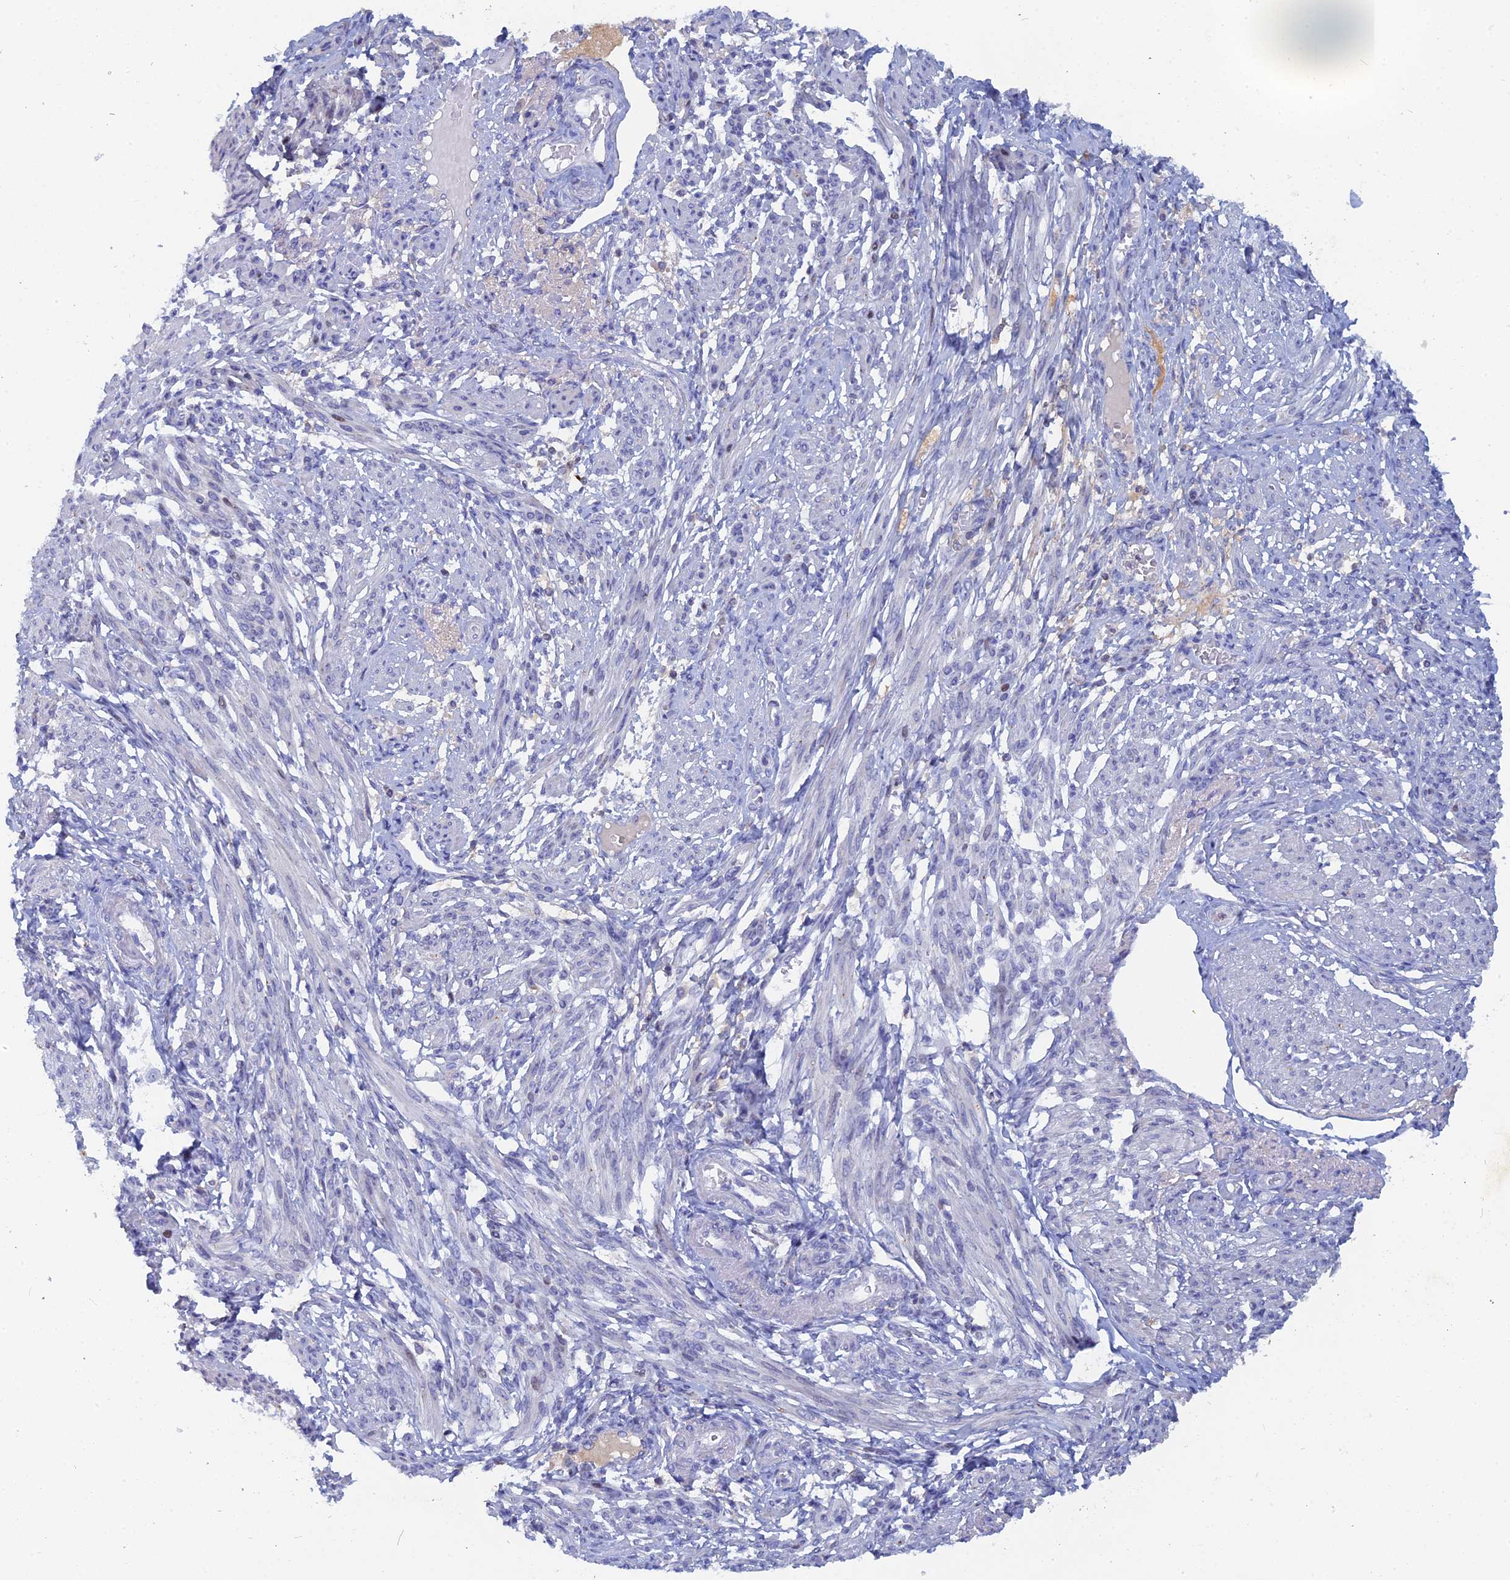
{"staining": {"intensity": "negative", "quantity": "none", "location": "none"}, "tissue": "smooth muscle", "cell_type": "Smooth muscle cells", "image_type": "normal", "snomed": [{"axis": "morphology", "description": "Normal tissue, NOS"}, {"axis": "topography", "description": "Smooth muscle"}], "caption": "Immunohistochemistry (IHC) photomicrograph of normal smooth muscle stained for a protein (brown), which demonstrates no expression in smooth muscle cells. The staining is performed using DAB brown chromogen with nuclei counter-stained in using hematoxylin.", "gene": "ACP7", "patient": {"sex": "female", "age": 39}}